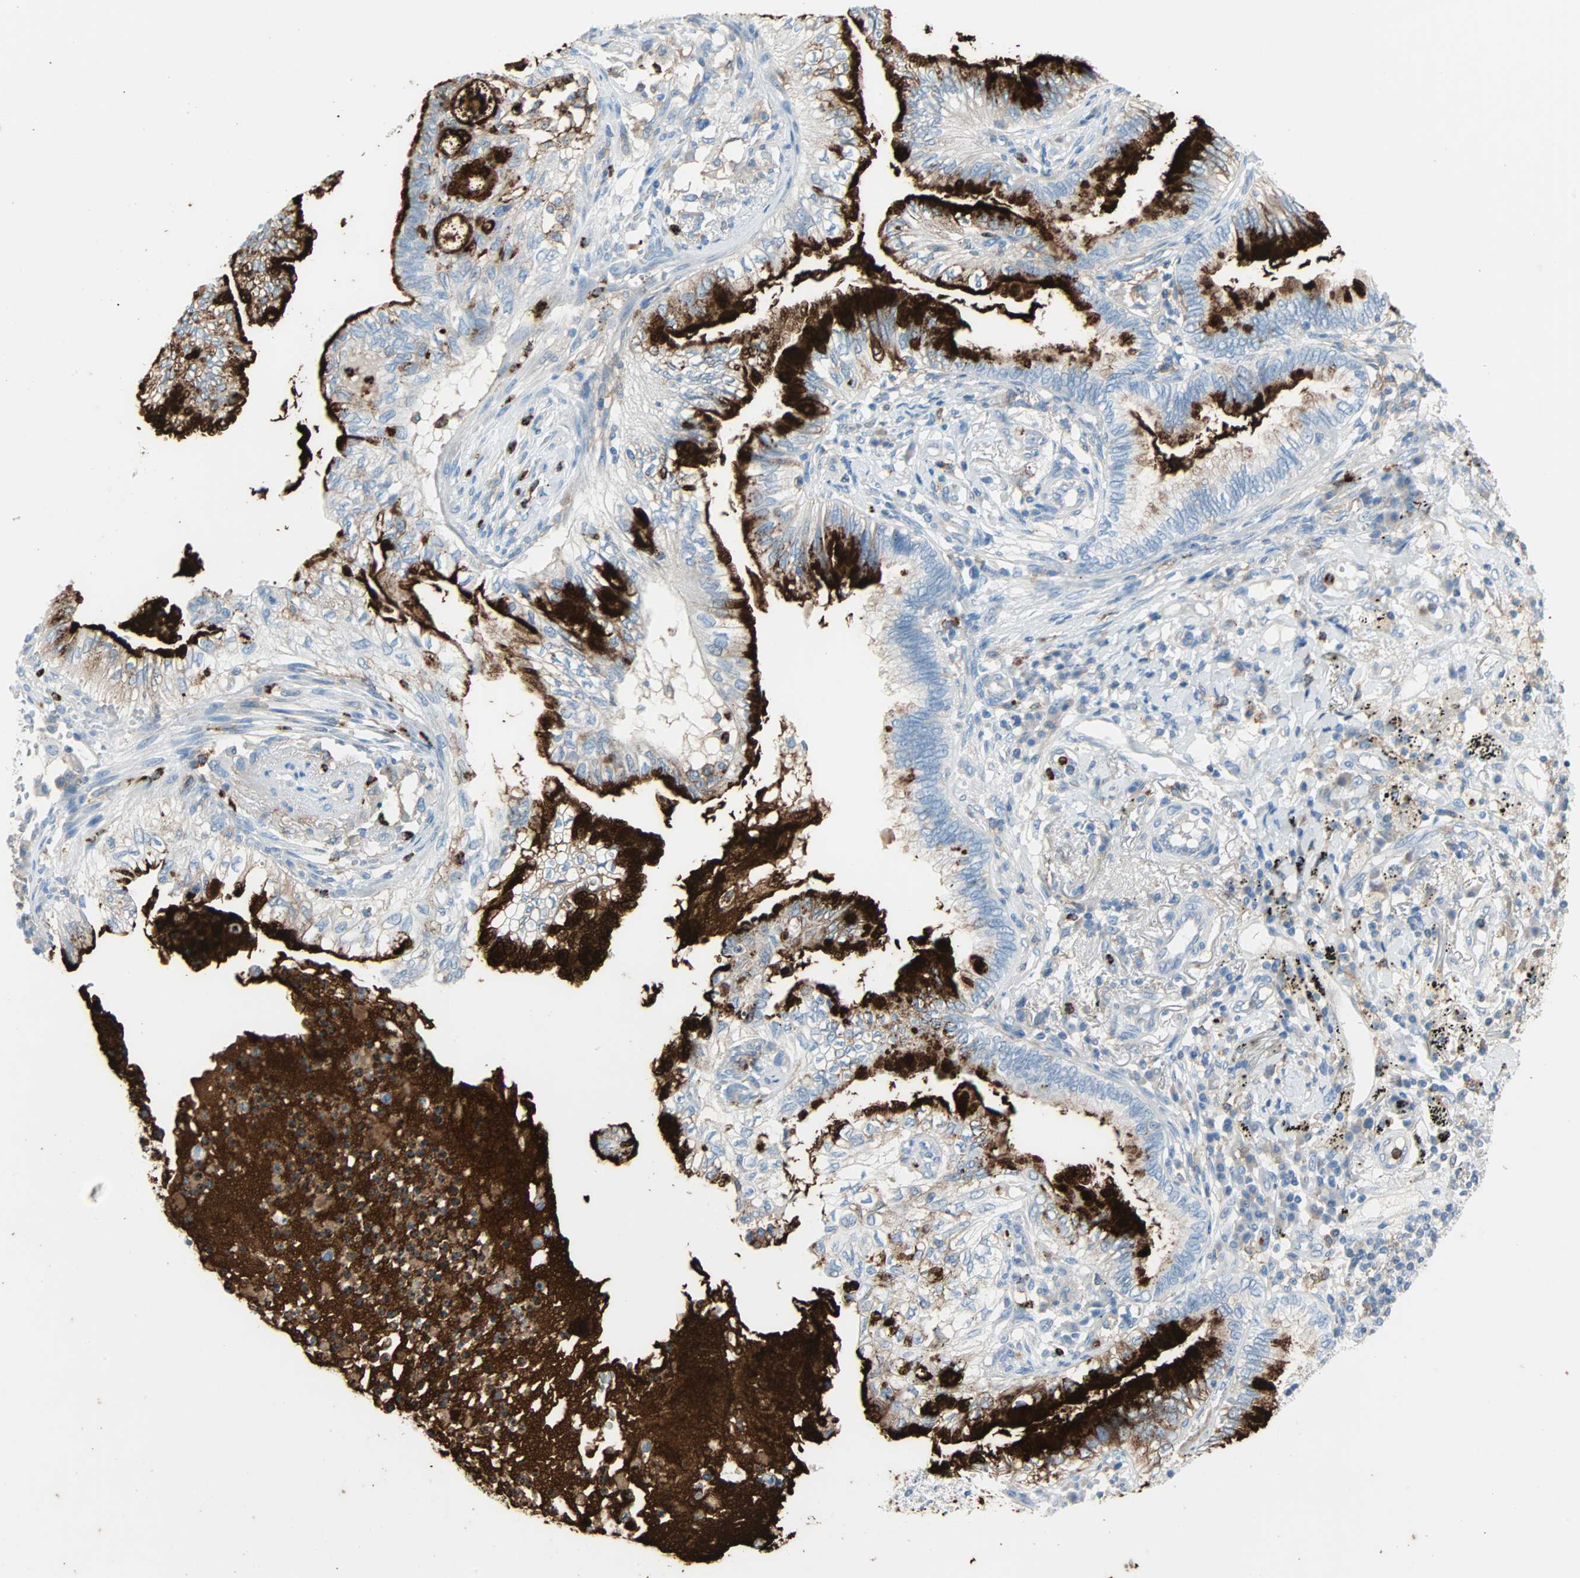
{"staining": {"intensity": "strong", "quantity": "25%-75%", "location": "cytoplasmic/membranous"}, "tissue": "lung cancer", "cell_type": "Tumor cells", "image_type": "cancer", "snomed": [{"axis": "morphology", "description": "Normal tissue, NOS"}, {"axis": "morphology", "description": "Adenocarcinoma, NOS"}, {"axis": "topography", "description": "Bronchus"}, {"axis": "topography", "description": "Lung"}], "caption": "Adenocarcinoma (lung) stained with immunohistochemistry (IHC) shows strong cytoplasmic/membranous staining in approximately 25%-75% of tumor cells. The staining was performed using DAB, with brown indicating positive protein expression. Nuclei are stained blue with hematoxylin.", "gene": "CLEC4A", "patient": {"sex": "female", "age": 70}}